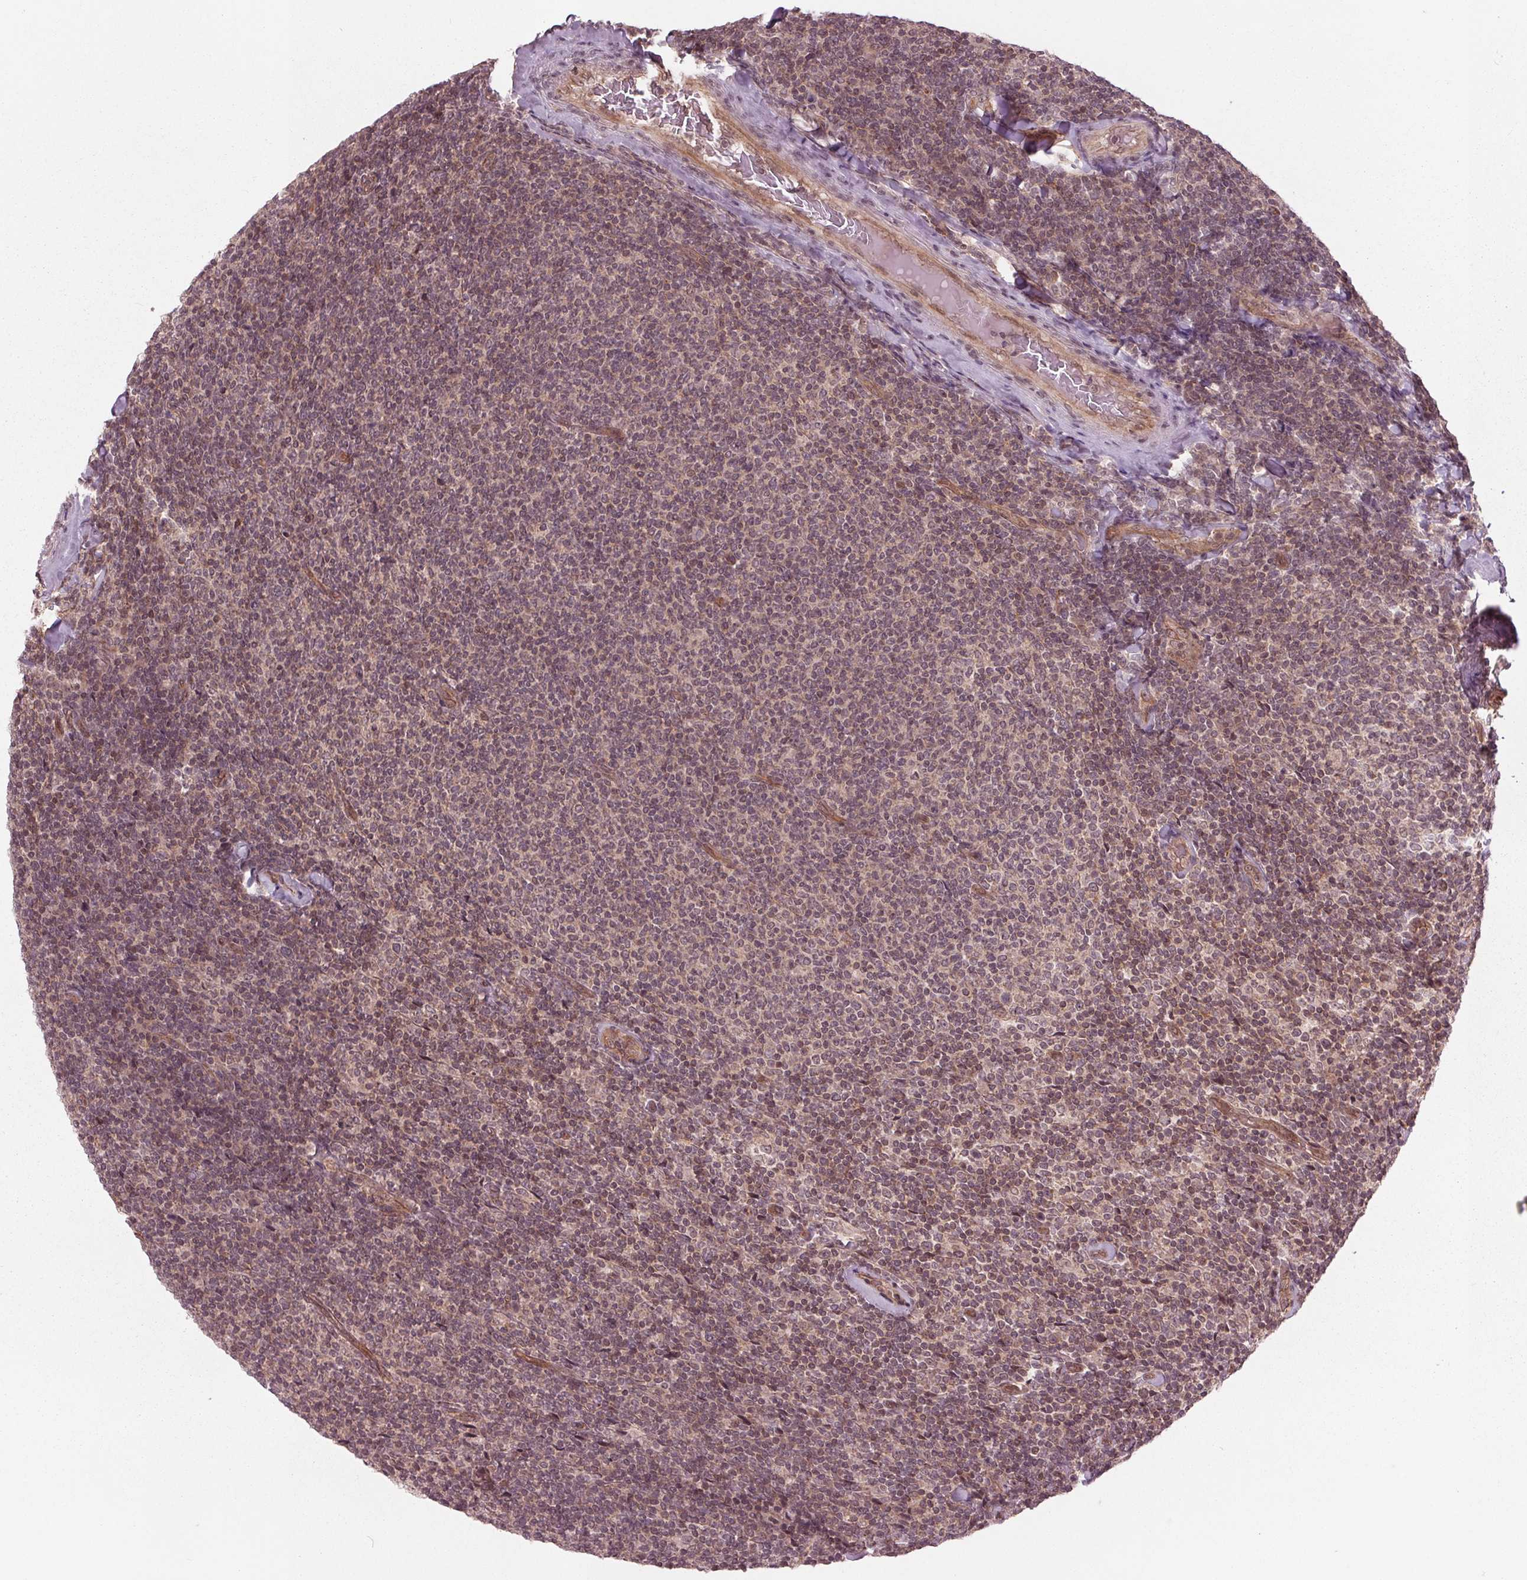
{"staining": {"intensity": "weak", "quantity": "<25%", "location": "nuclear"}, "tissue": "lymphoma", "cell_type": "Tumor cells", "image_type": "cancer", "snomed": [{"axis": "morphology", "description": "Malignant lymphoma, non-Hodgkin's type, Low grade"}, {"axis": "topography", "description": "Lymph node"}], "caption": "Human low-grade malignant lymphoma, non-Hodgkin's type stained for a protein using immunohistochemistry (IHC) shows no positivity in tumor cells.", "gene": "BTBD1", "patient": {"sex": "male", "age": 52}}